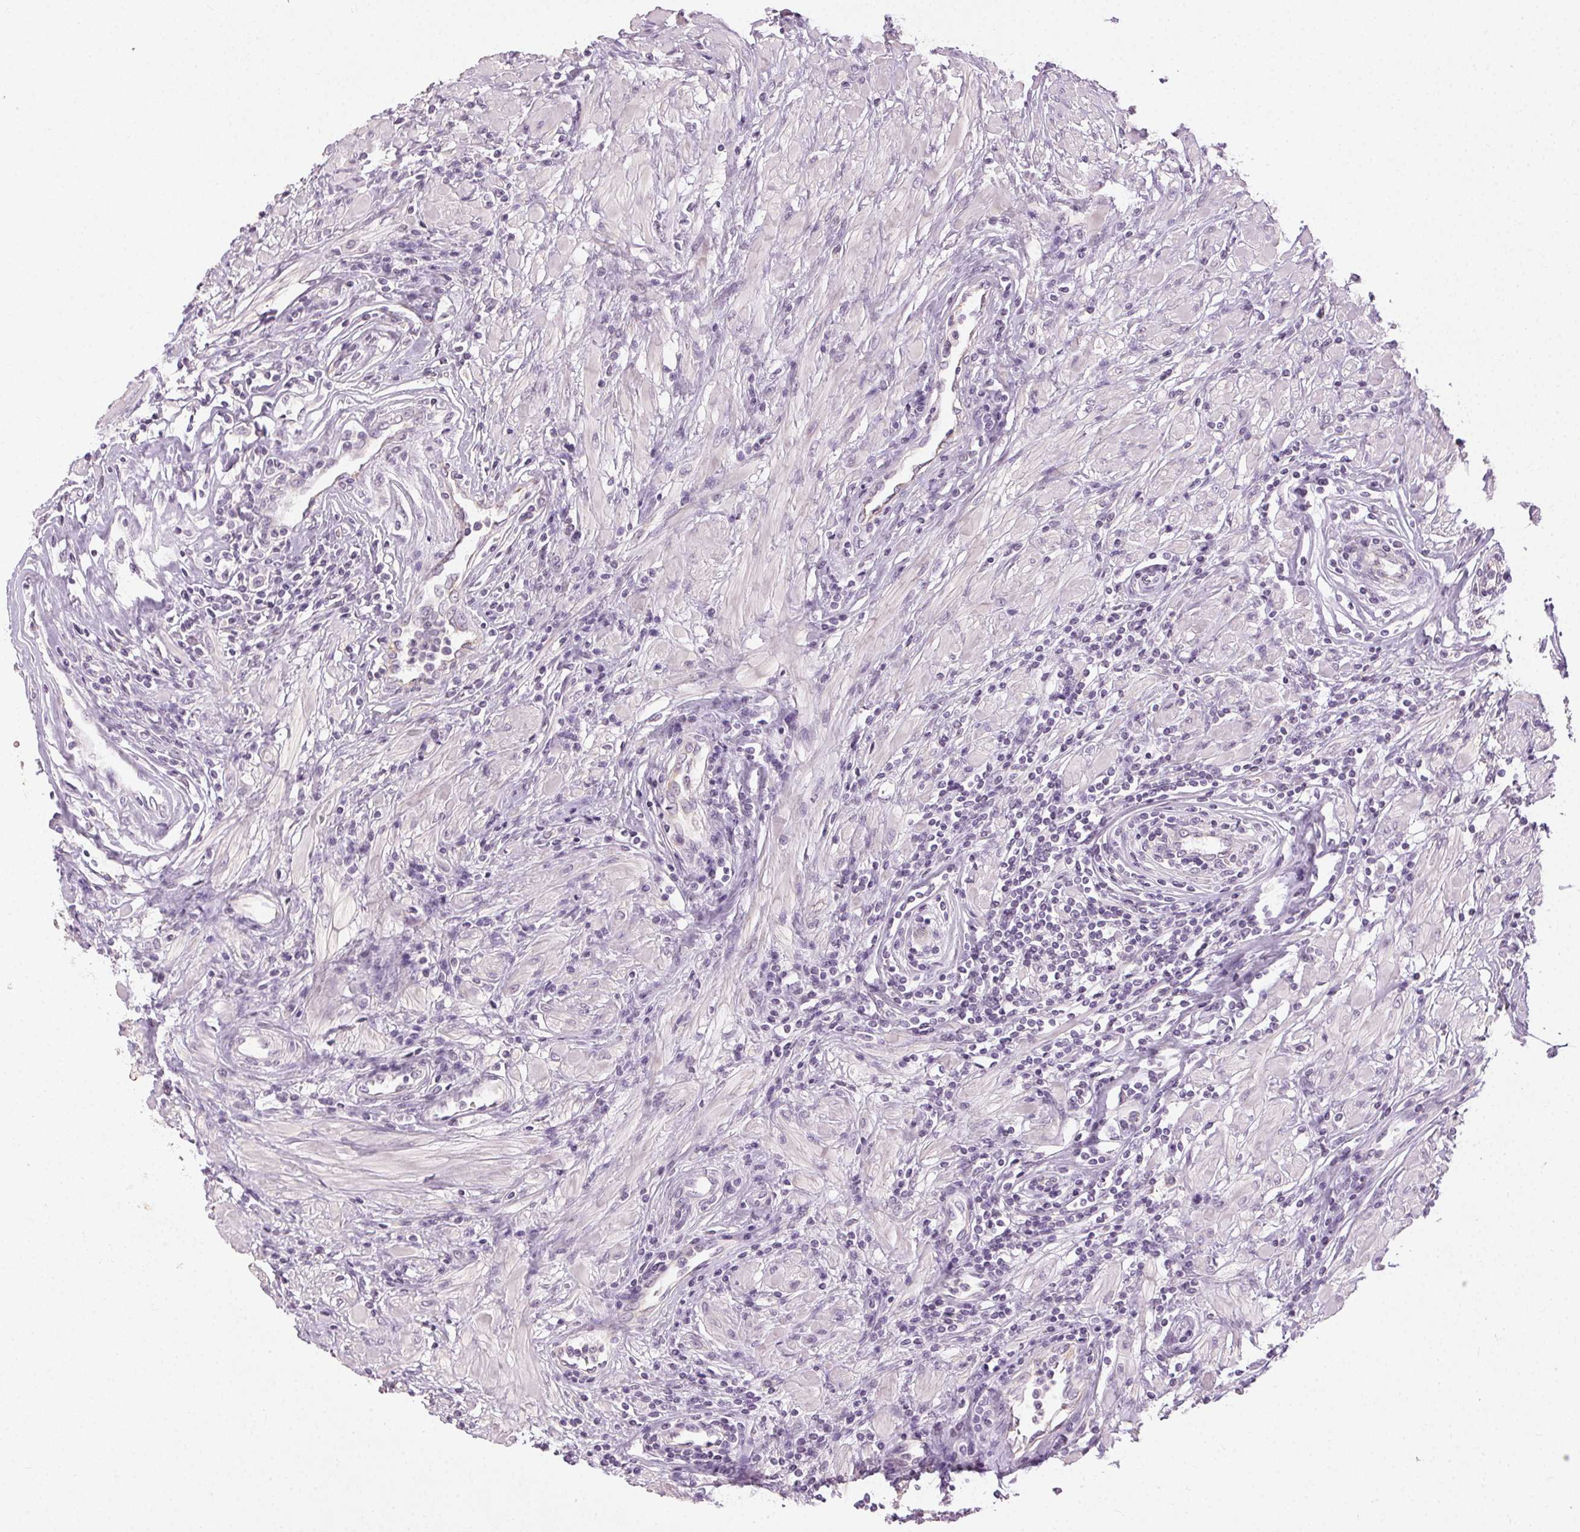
{"staining": {"intensity": "negative", "quantity": "none", "location": "none"}, "tissue": "urothelial cancer", "cell_type": "Tumor cells", "image_type": "cancer", "snomed": [{"axis": "morphology", "description": "Urothelial carcinoma, NOS"}, {"axis": "topography", "description": "Urinary bladder"}], "caption": "DAB immunohistochemical staining of human urothelial cancer reveals no significant expression in tumor cells.", "gene": "CLTRN", "patient": {"sex": "male", "age": 67}}